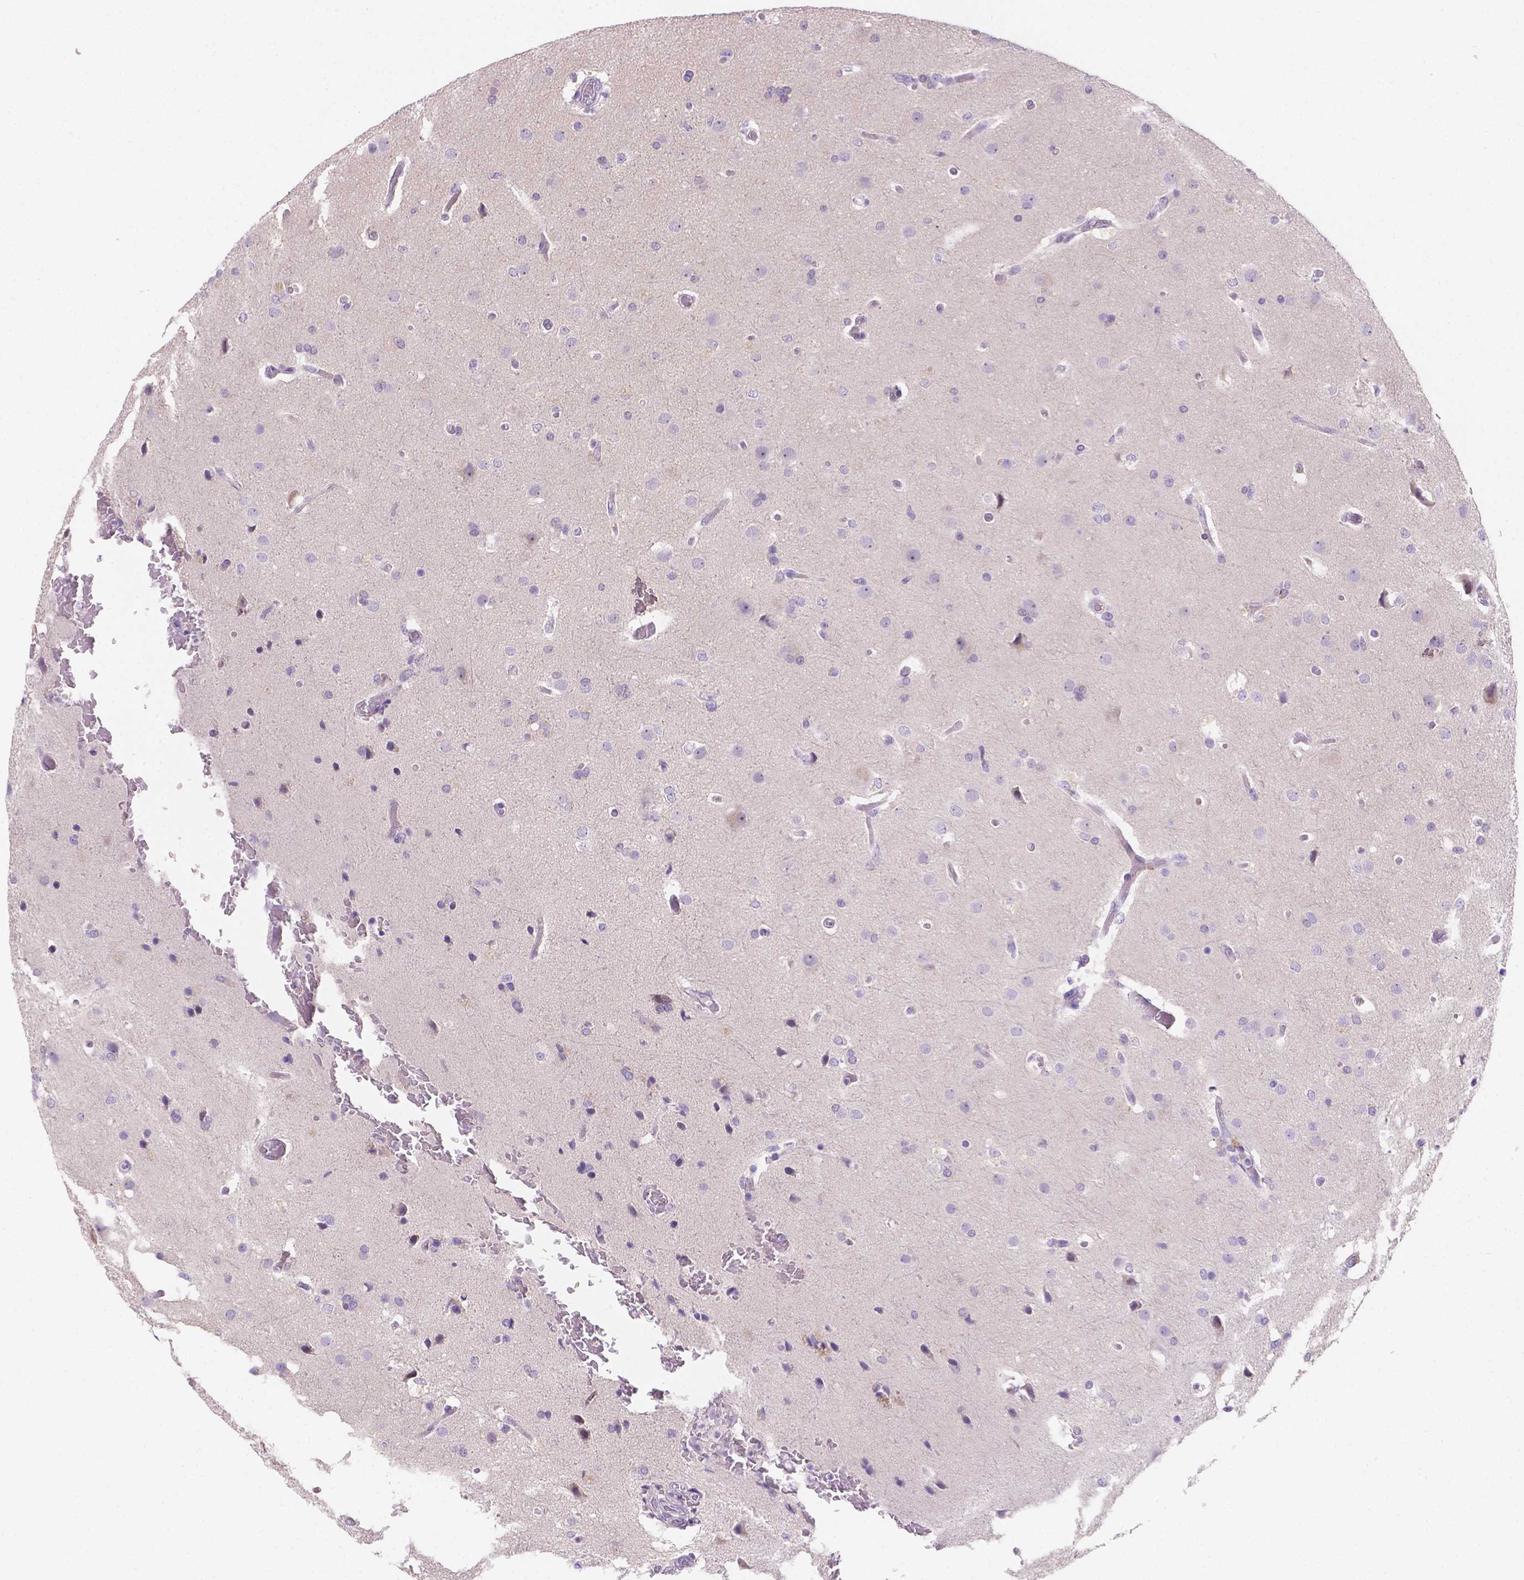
{"staining": {"intensity": "negative", "quantity": "none", "location": "none"}, "tissue": "glioma", "cell_type": "Tumor cells", "image_type": "cancer", "snomed": [{"axis": "morphology", "description": "Glioma, malignant, High grade"}, {"axis": "topography", "description": "Brain"}], "caption": "Glioma stained for a protein using IHC reveals no expression tumor cells.", "gene": "CD96", "patient": {"sex": "male", "age": 68}}